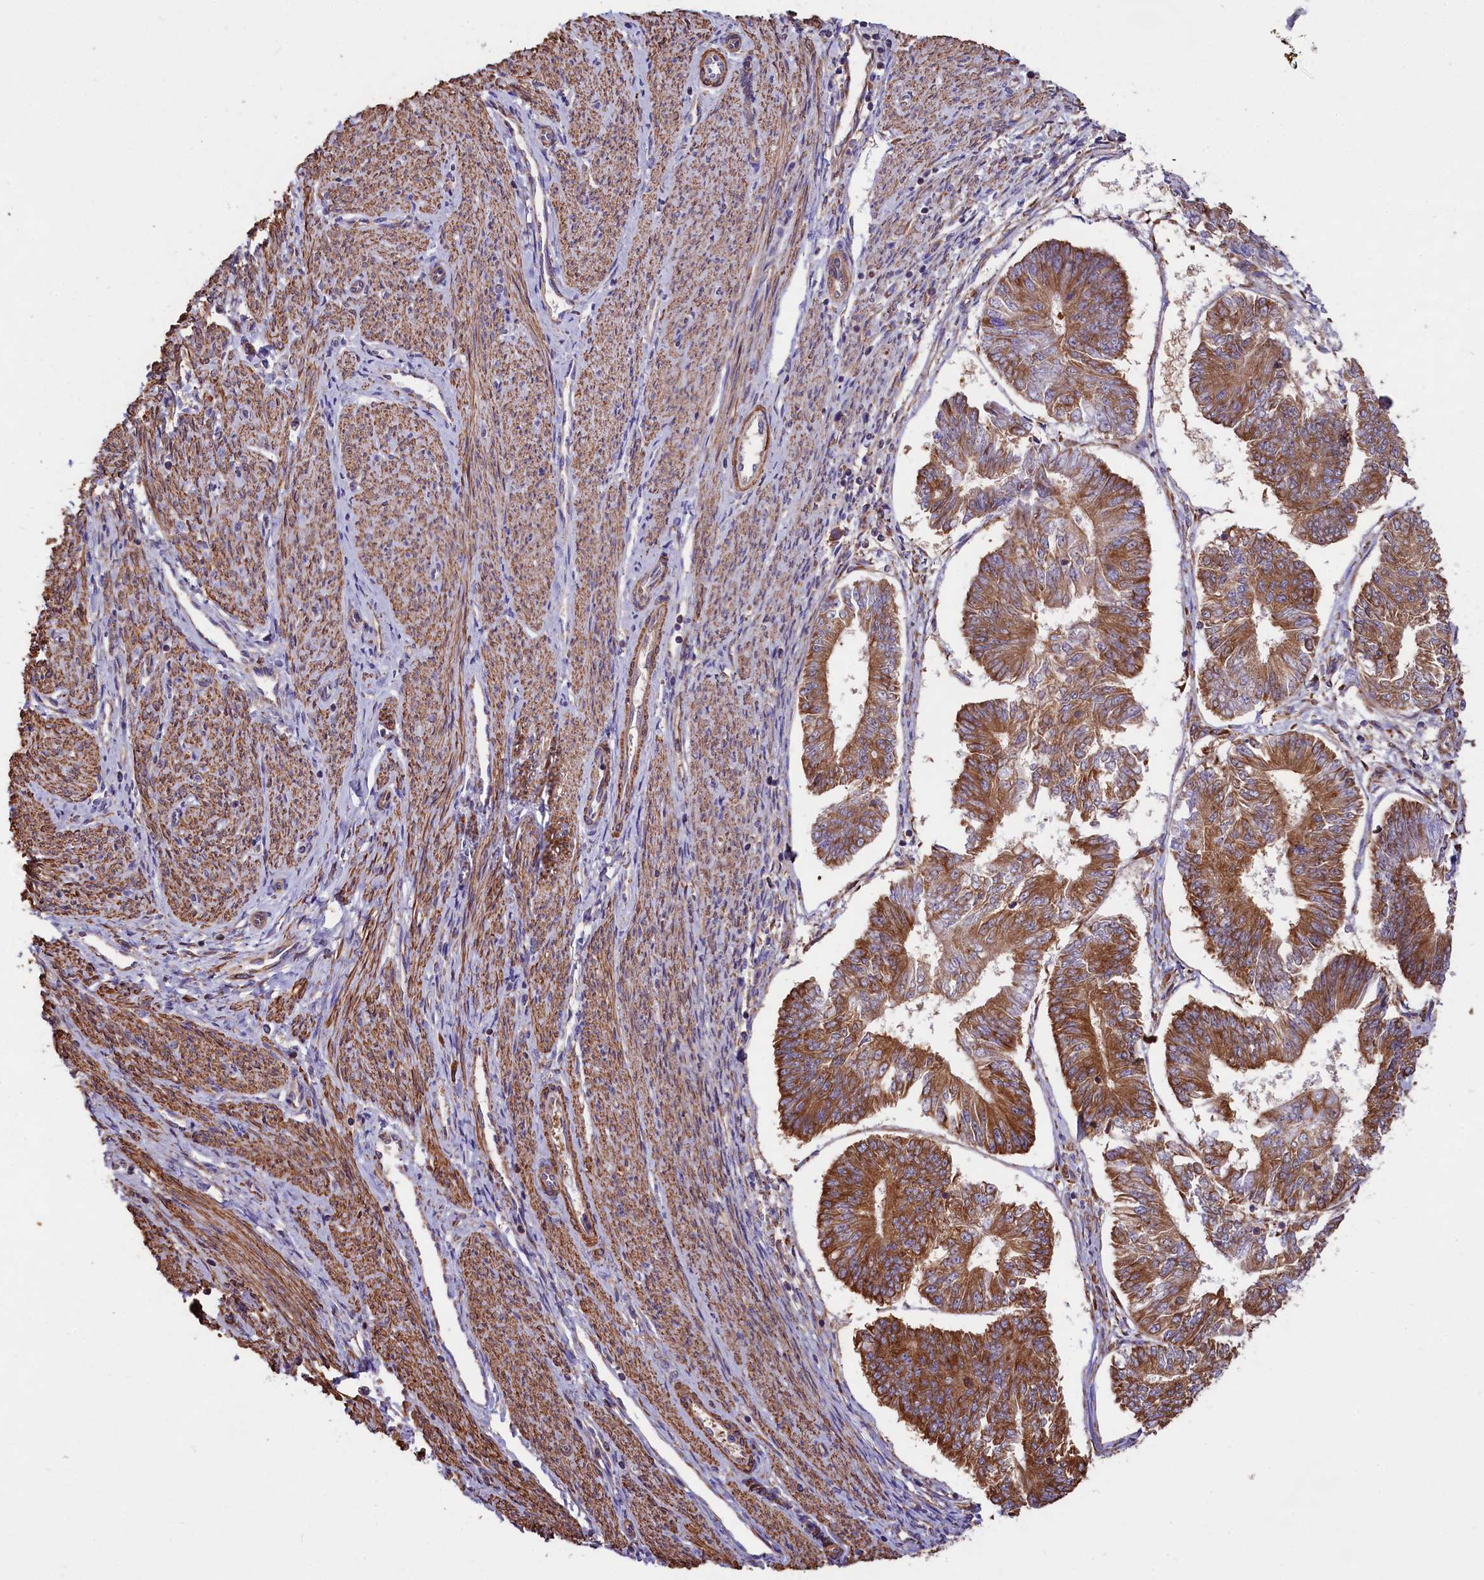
{"staining": {"intensity": "moderate", "quantity": ">75%", "location": "cytoplasmic/membranous"}, "tissue": "endometrial cancer", "cell_type": "Tumor cells", "image_type": "cancer", "snomed": [{"axis": "morphology", "description": "Adenocarcinoma, NOS"}, {"axis": "topography", "description": "Endometrium"}], "caption": "Immunohistochemistry of endometrial cancer (adenocarcinoma) shows medium levels of moderate cytoplasmic/membranous staining in approximately >75% of tumor cells. (DAB (3,3'-diaminobenzidine) IHC with brightfield microscopy, high magnification).", "gene": "GYS1", "patient": {"sex": "female", "age": 58}}